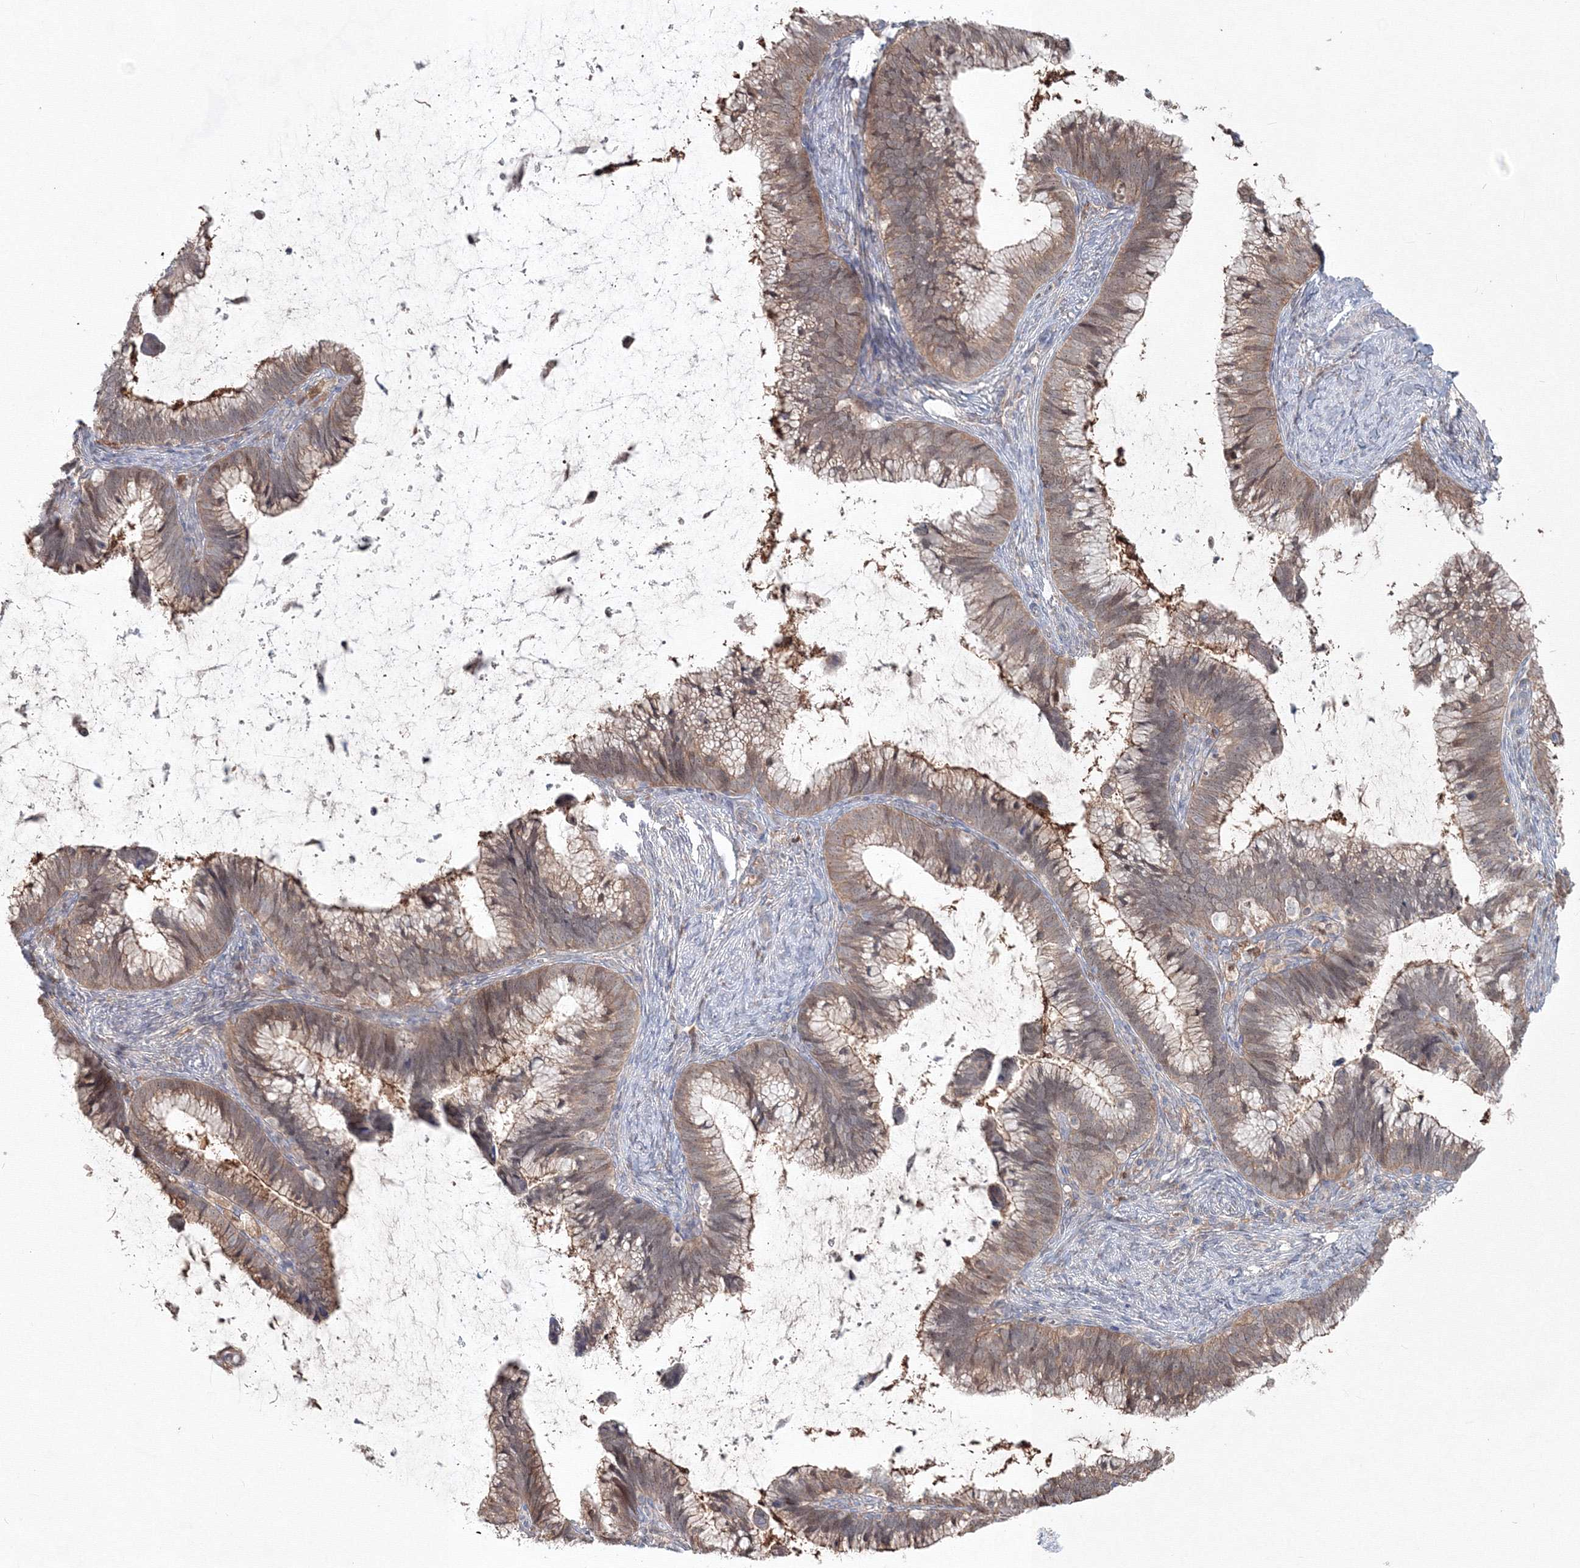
{"staining": {"intensity": "moderate", "quantity": ">75%", "location": "cytoplasmic/membranous"}, "tissue": "cervical cancer", "cell_type": "Tumor cells", "image_type": "cancer", "snomed": [{"axis": "morphology", "description": "Adenocarcinoma, NOS"}, {"axis": "topography", "description": "Cervix"}], "caption": "IHC (DAB) staining of human cervical adenocarcinoma demonstrates moderate cytoplasmic/membranous protein expression in about >75% of tumor cells. Nuclei are stained in blue.", "gene": "MKRN2", "patient": {"sex": "female", "age": 36}}